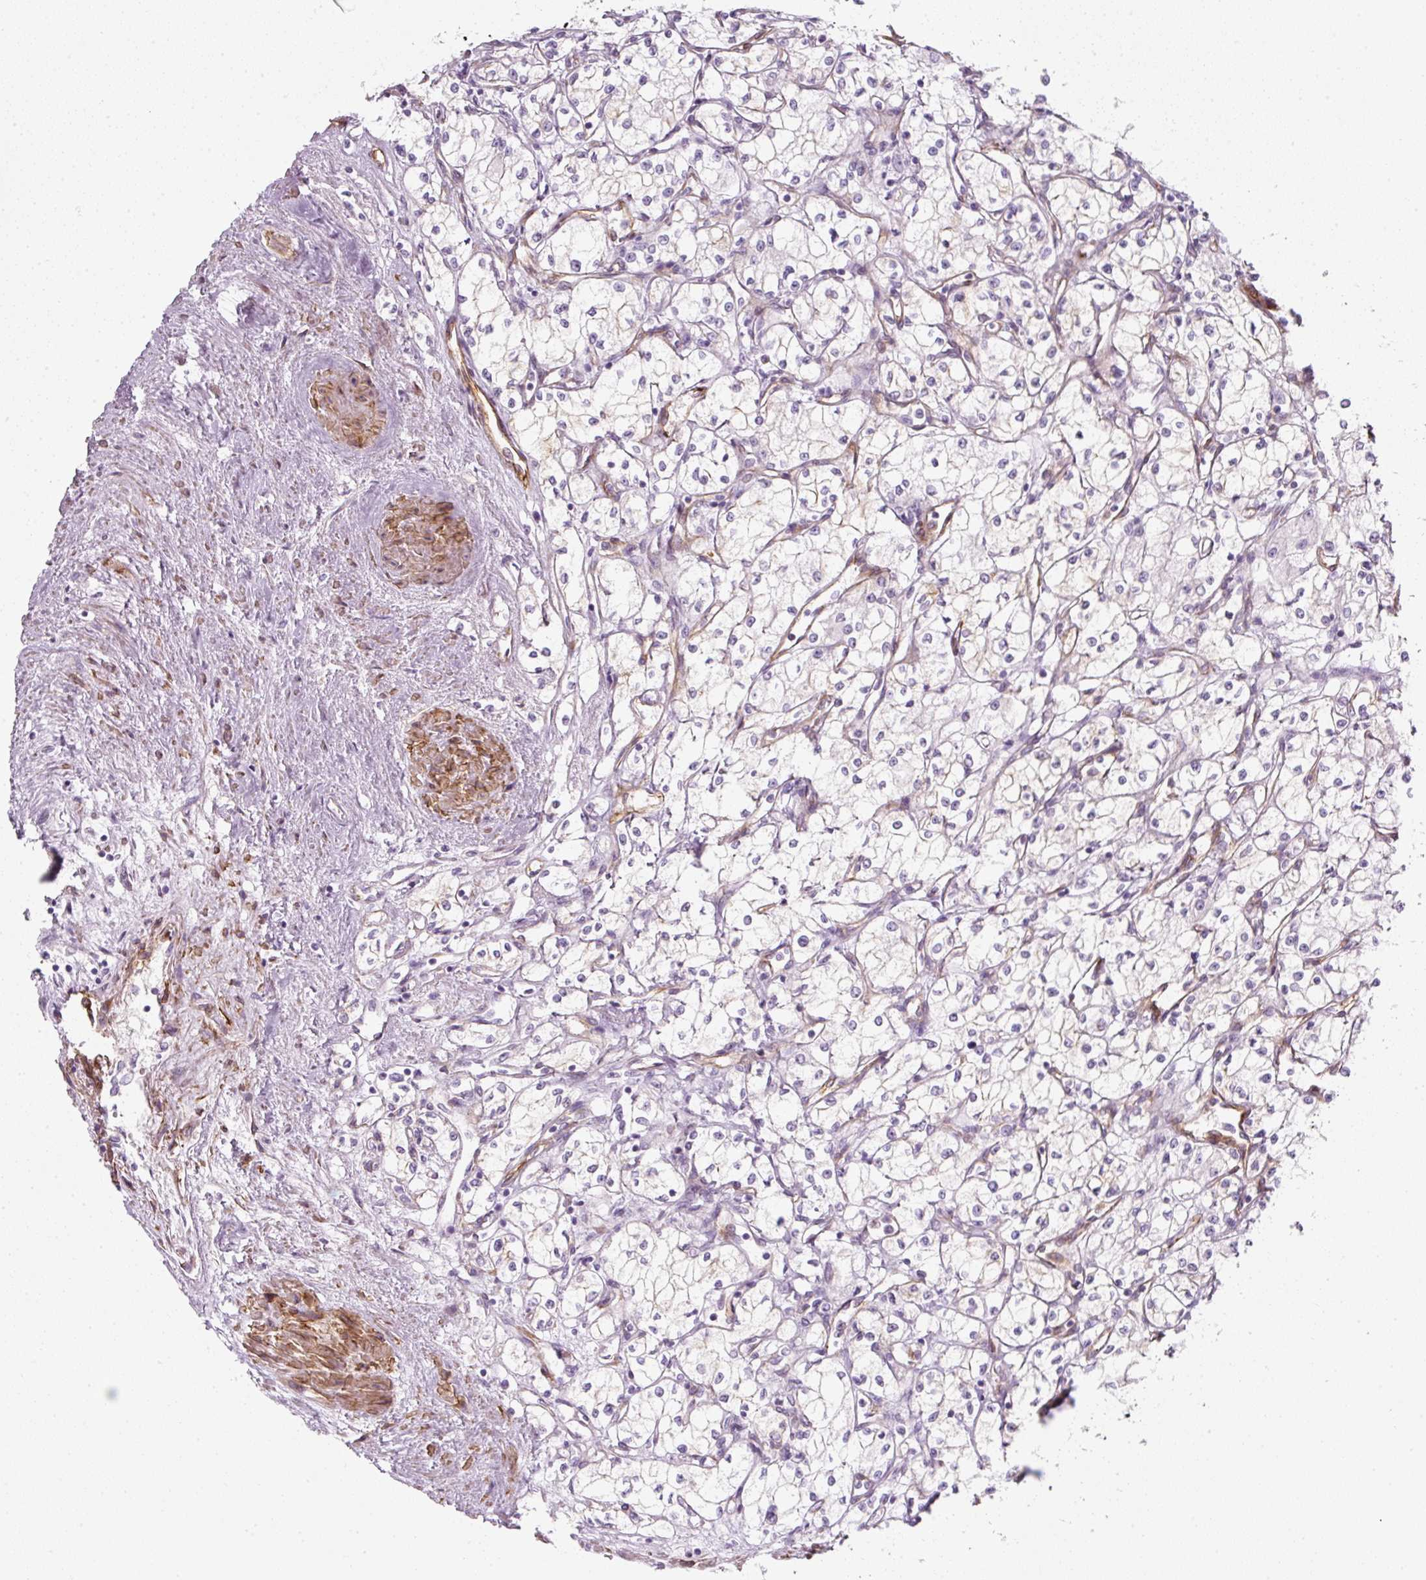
{"staining": {"intensity": "negative", "quantity": "none", "location": "none"}, "tissue": "renal cancer", "cell_type": "Tumor cells", "image_type": "cancer", "snomed": [{"axis": "morphology", "description": "Adenocarcinoma, NOS"}, {"axis": "topography", "description": "Kidney"}], "caption": "DAB (3,3'-diaminobenzidine) immunohistochemical staining of renal adenocarcinoma shows no significant expression in tumor cells. (Brightfield microscopy of DAB immunohistochemistry (IHC) at high magnification).", "gene": "CAVIN3", "patient": {"sex": "male", "age": 59}}